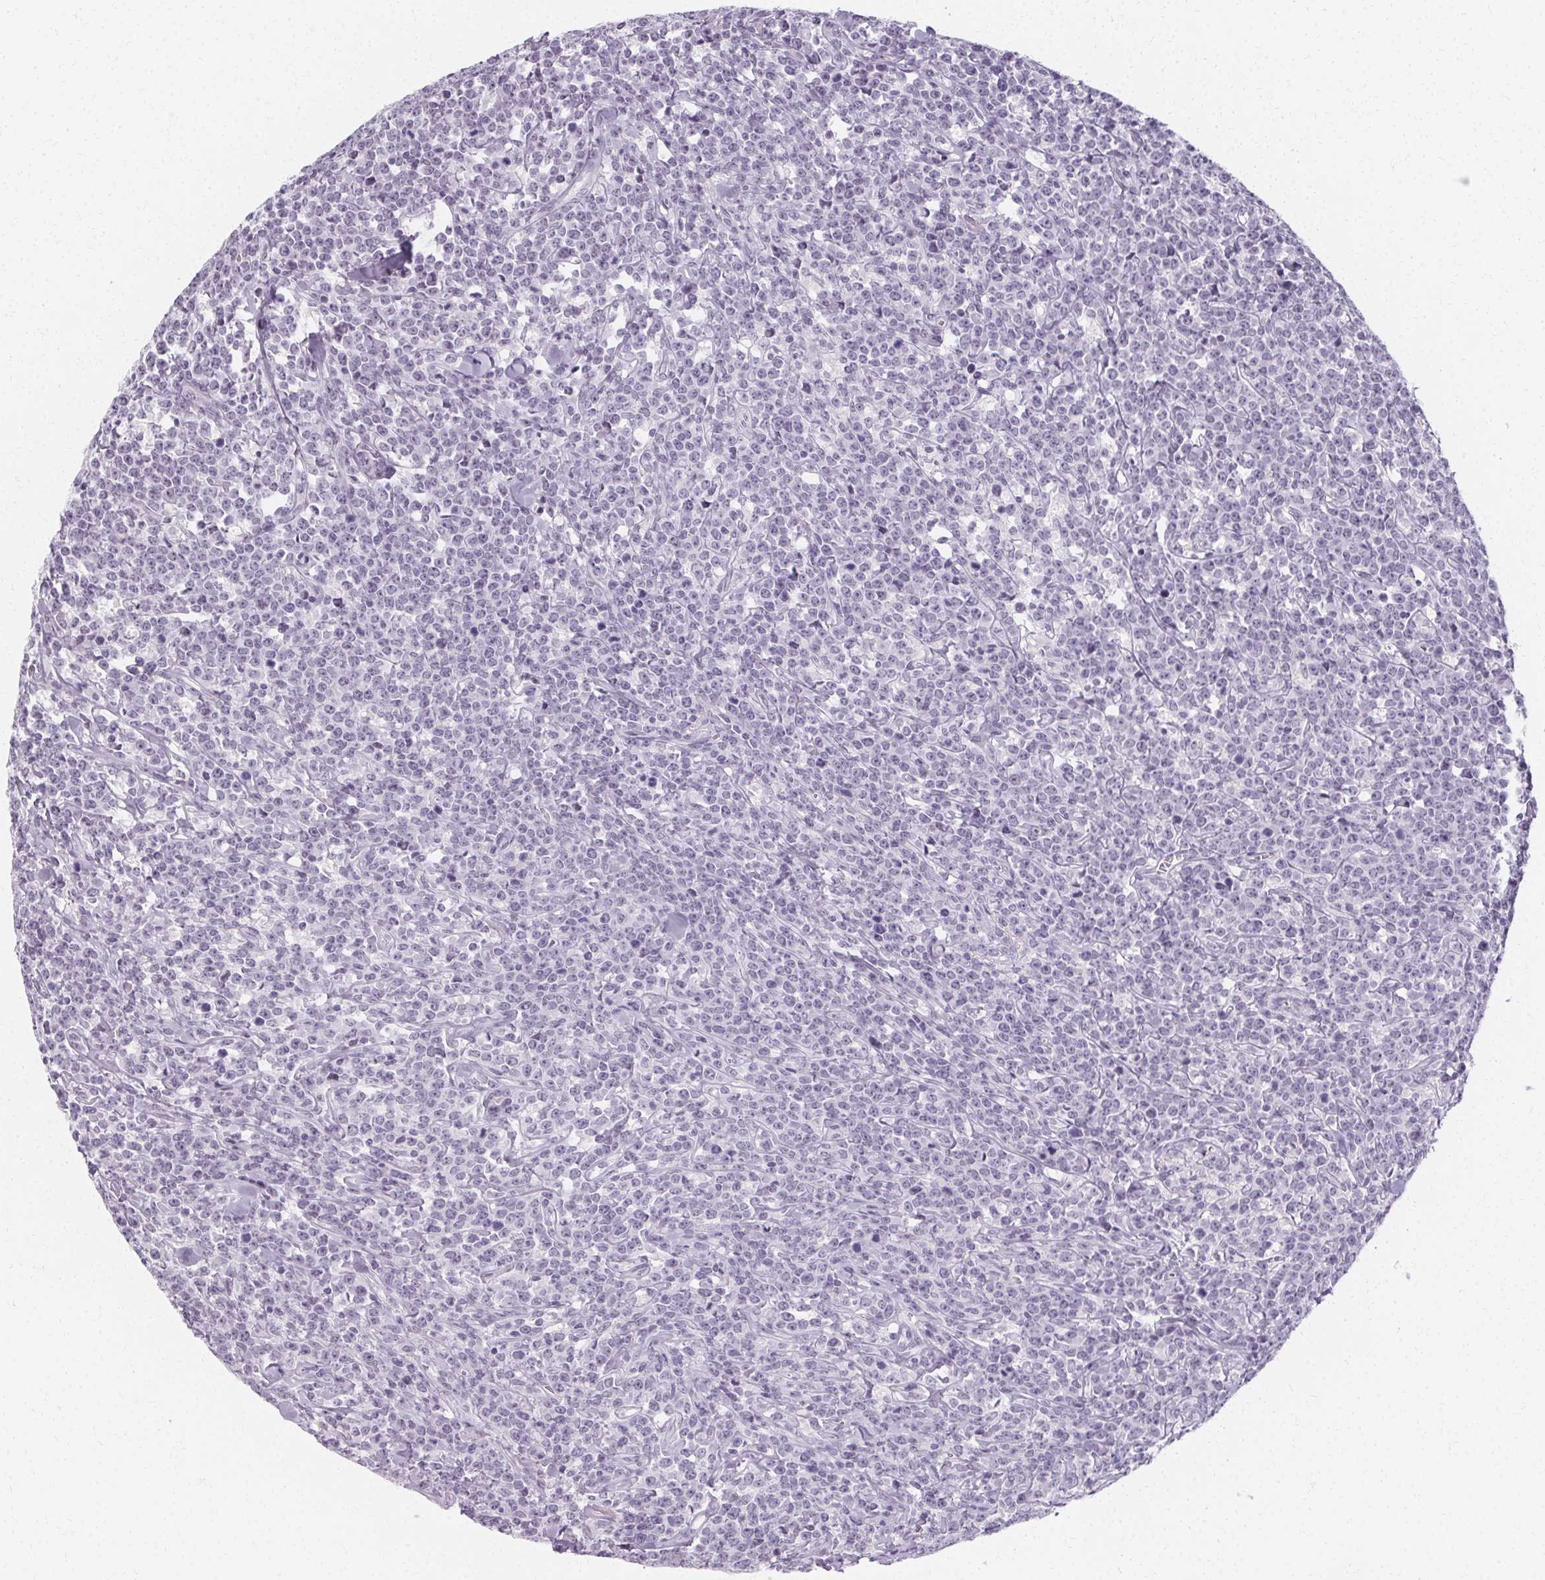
{"staining": {"intensity": "negative", "quantity": "none", "location": "none"}, "tissue": "lymphoma", "cell_type": "Tumor cells", "image_type": "cancer", "snomed": [{"axis": "morphology", "description": "Malignant lymphoma, non-Hodgkin's type, High grade"}, {"axis": "topography", "description": "Small intestine"}], "caption": "This is a photomicrograph of IHC staining of lymphoma, which shows no positivity in tumor cells.", "gene": "SYNPR", "patient": {"sex": "female", "age": 56}}